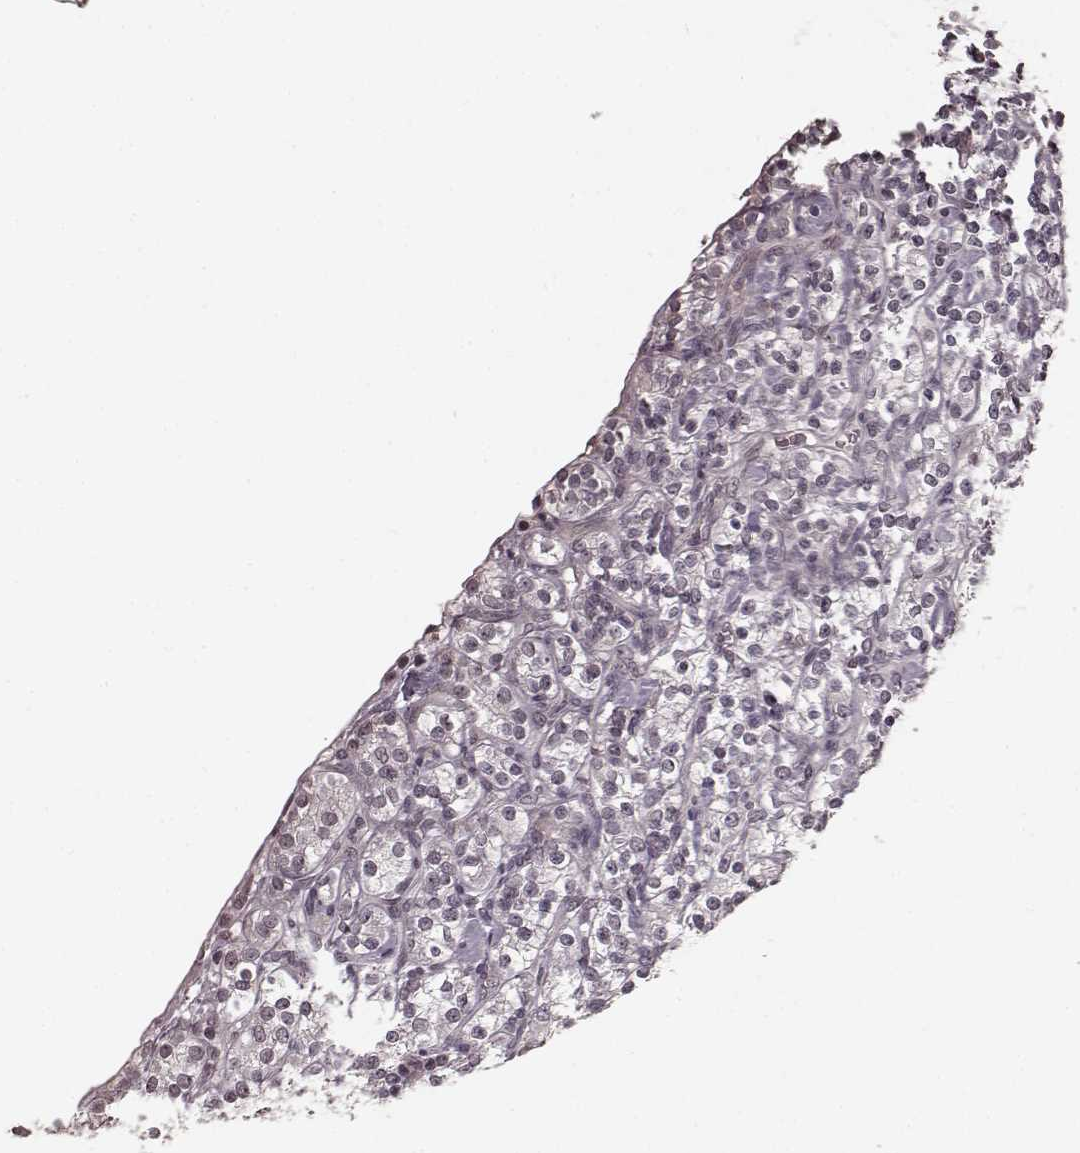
{"staining": {"intensity": "negative", "quantity": "none", "location": "none"}, "tissue": "renal cancer", "cell_type": "Tumor cells", "image_type": "cancer", "snomed": [{"axis": "morphology", "description": "Adenocarcinoma, NOS"}, {"axis": "topography", "description": "Kidney"}], "caption": "Immunohistochemistry (IHC) image of neoplastic tissue: human renal cancer stained with DAB reveals no significant protein expression in tumor cells. (DAB immunohistochemistry, high magnification).", "gene": "PLCB4", "patient": {"sex": "male", "age": 77}}